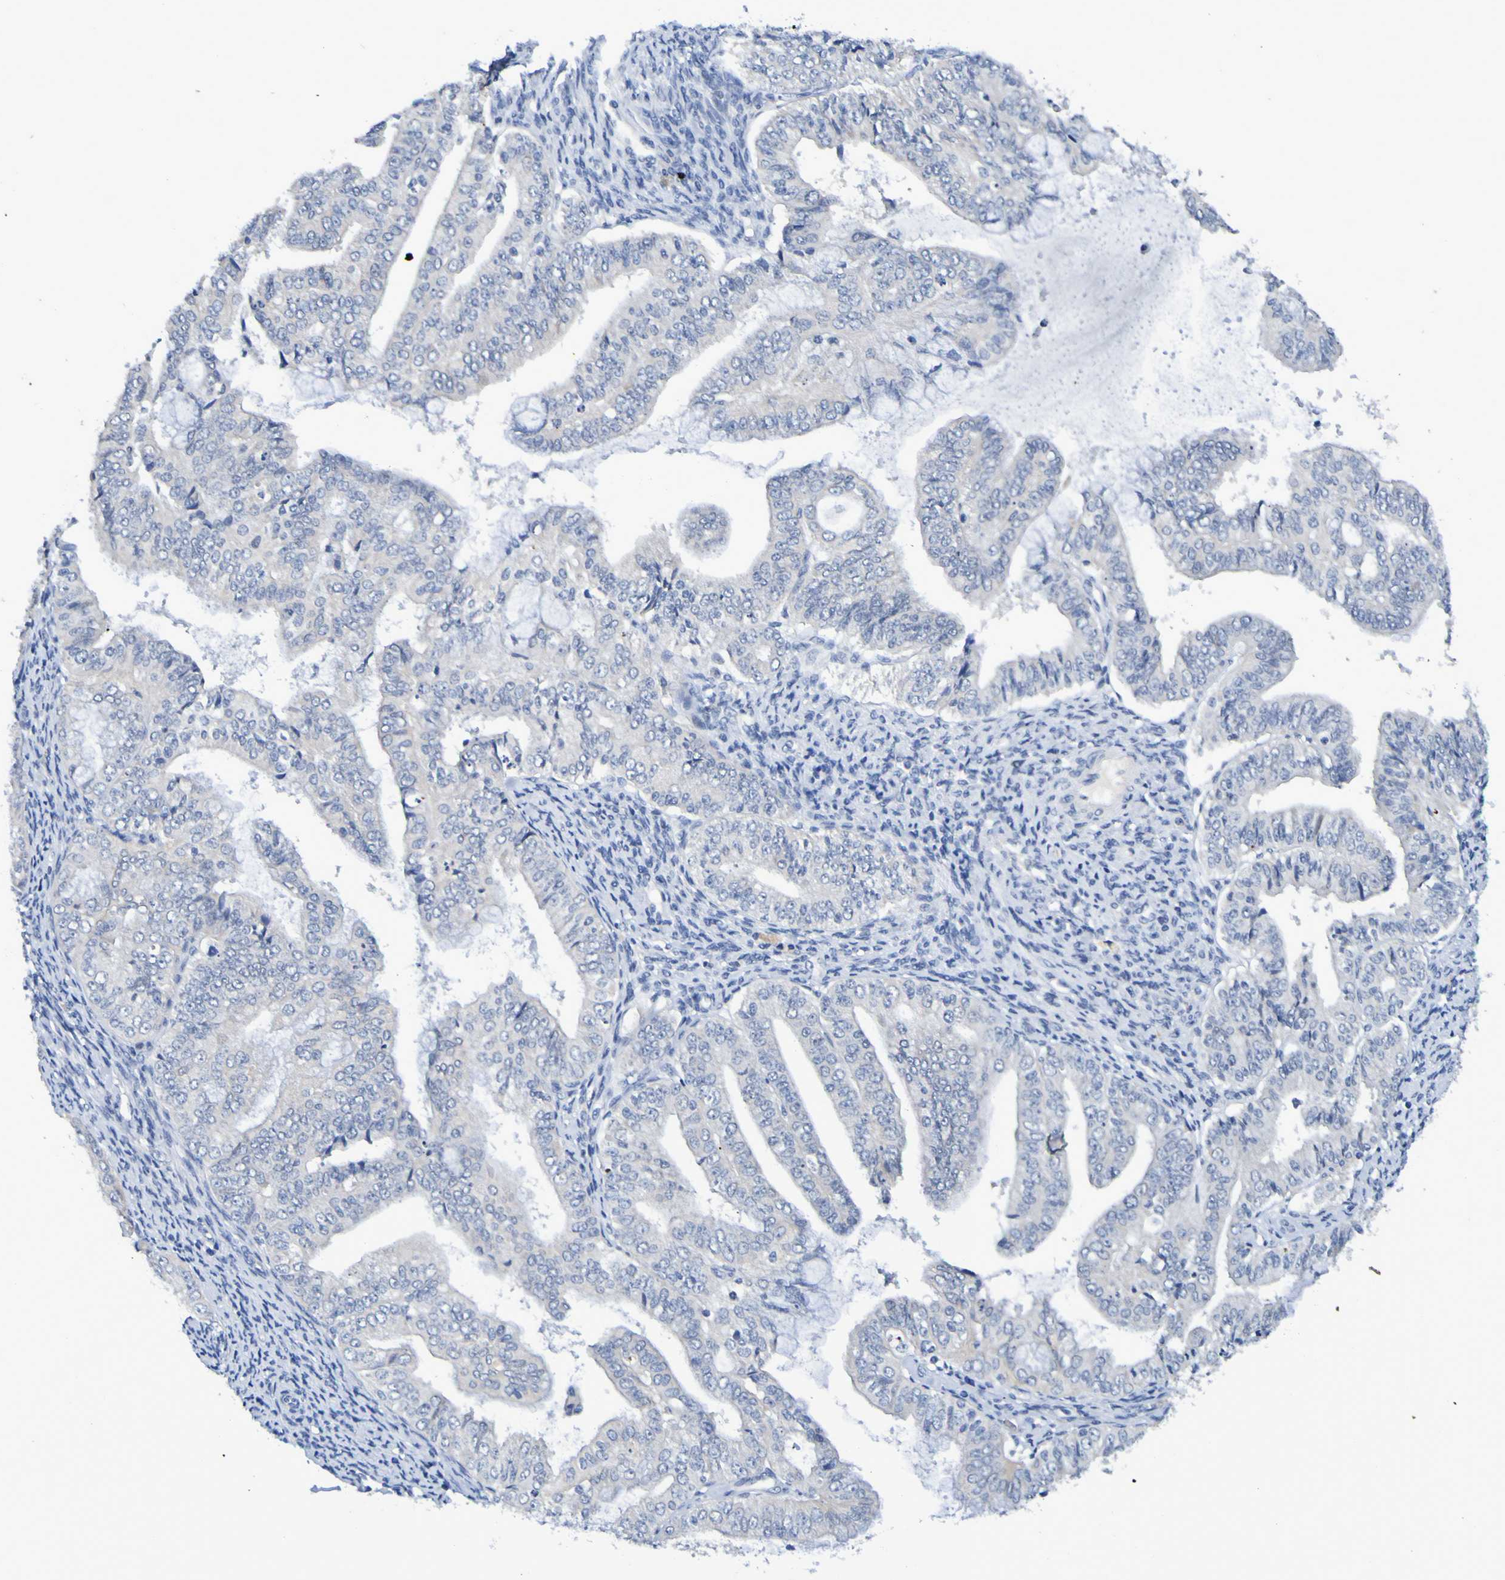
{"staining": {"intensity": "negative", "quantity": "none", "location": "none"}, "tissue": "endometrial cancer", "cell_type": "Tumor cells", "image_type": "cancer", "snomed": [{"axis": "morphology", "description": "Adenocarcinoma, NOS"}, {"axis": "topography", "description": "Endometrium"}], "caption": "High power microscopy histopathology image of an IHC histopathology image of endometrial cancer, revealing no significant positivity in tumor cells. The staining was performed using DAB (3,3'-diaminobenzidine) to visualize the protein expression in brown, while the nuclei were stained in blue with hematoxylin (Magnification: 20x).", "gene": "VMA21", "patient": {"sex": "female", "age": 63}}